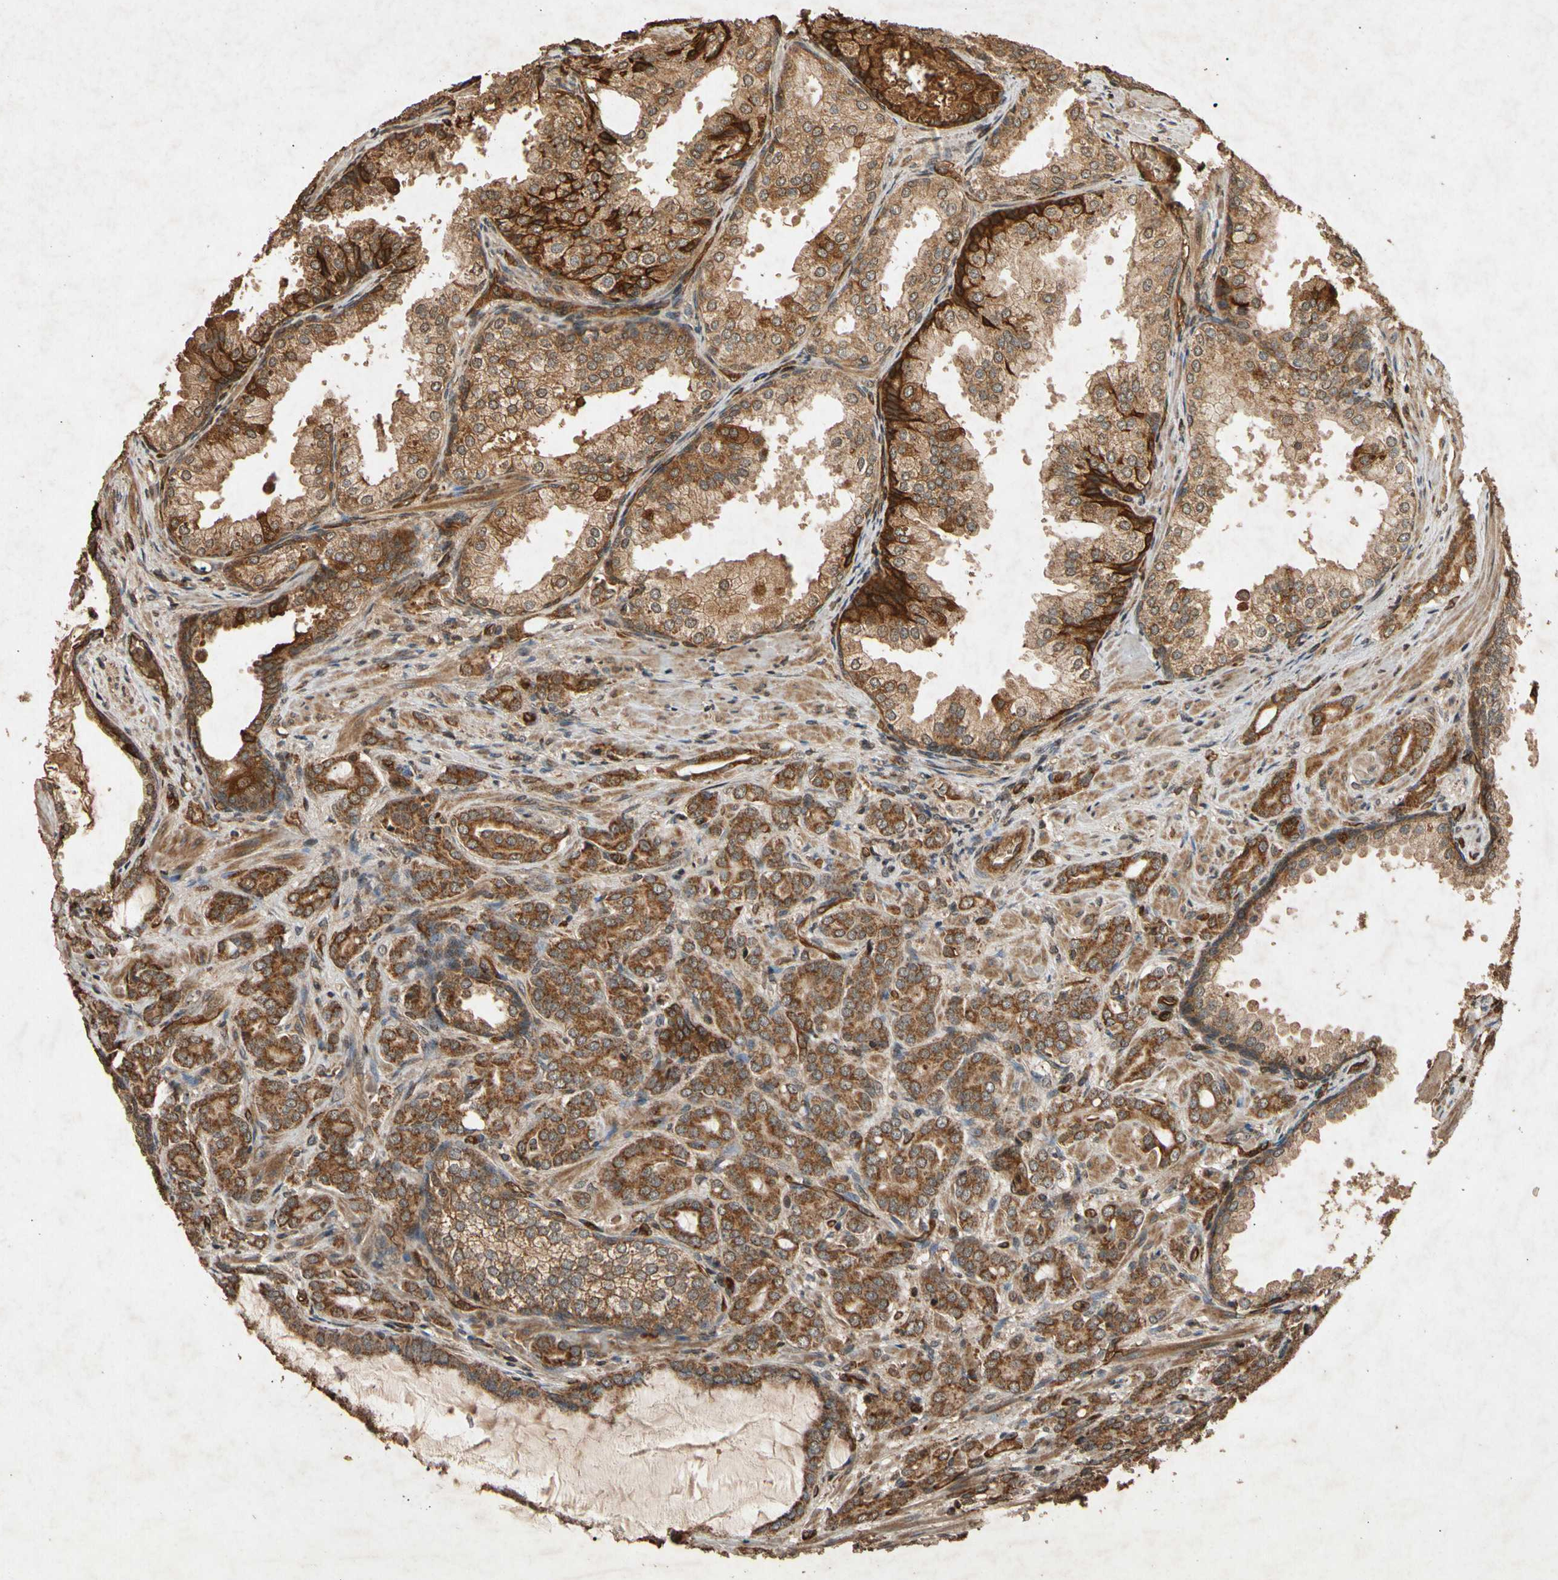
{"staining": {"intensity": "strong", "quantity": ">75%", "location": "cytoplasmic/membranous"}, "tissue": "prostate cancer", "cell_type": "Tumor cells", "image_type": "cancer", "snomed": [{"axis": "morphology", "description": "Adenocarcinoma, High grade"}, {"axis": "topography", "description": "Prostate"}], "caption": "Approximately >75% of tumor cells in human high-grade adenocarcinoma (prostate) demonstrate strong cytoplasmic/membranous protein staining as visualized by brown immunohistochemical staining.", "gene": "TXN2", "patient": {"sex": "male", "age": 64}}